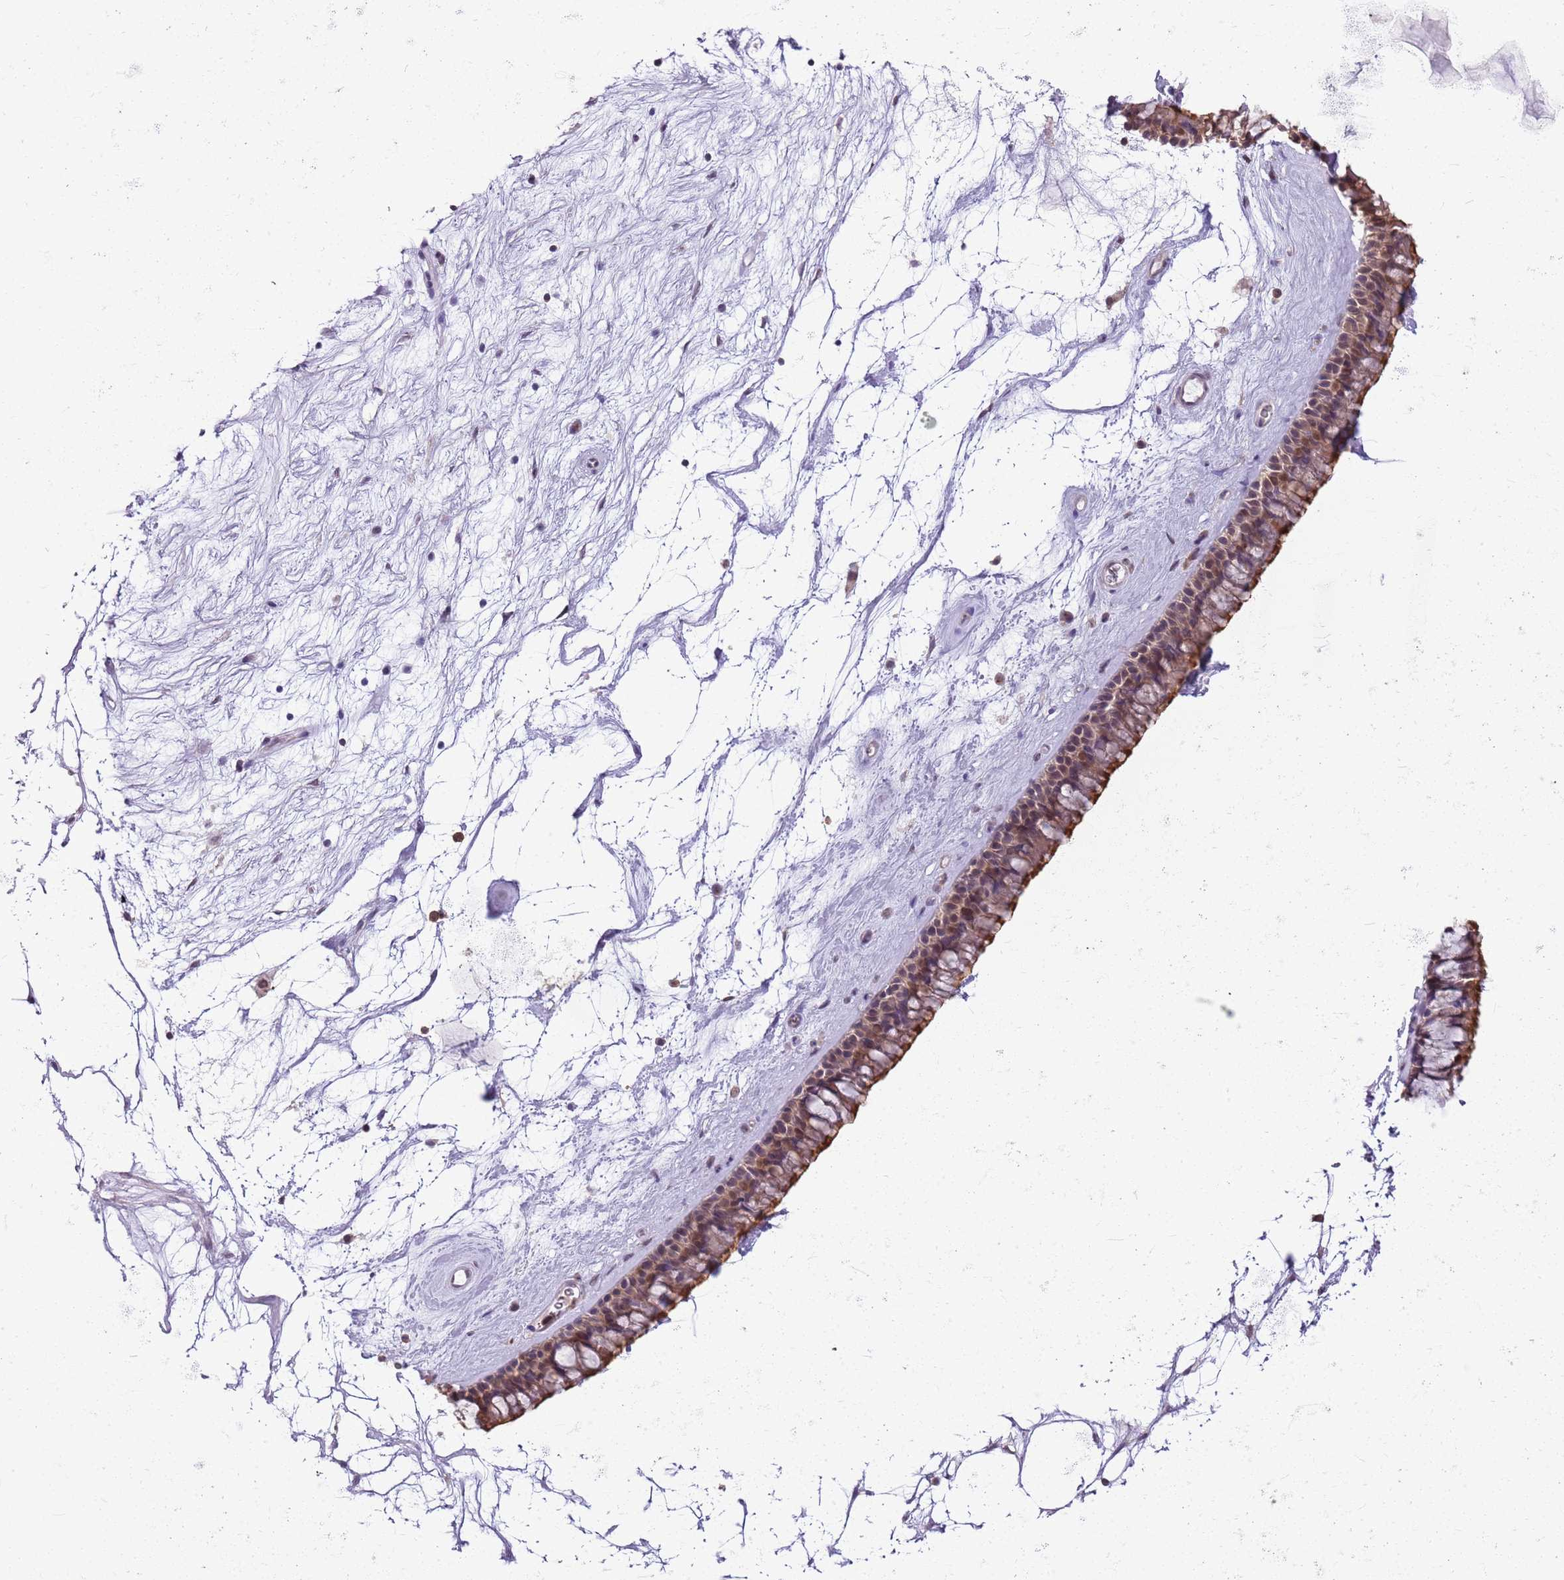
{"staining": {"intensity": "moderate", "quantity": ">75%", "location": "cytoplasmic/membranous,nuclear"}, "tissue": "nasopharynx", "cell_type": "Respiratory epithelial cells", "image_type": "normal", "snomed": [{"axis": "morphology", "description": "Normal tissue, NOS"}, {"axis": "topography", "description": "Nasopharynx"}], "caption": "Immunohistochemistry (DAB) staining of unremarkable nasopharynx displays moderate cytoplasmic/membranous,nuclear protein positivity in about >75% of respiratory epithelial cells. The staining was performed using DAB (3,3'-diaminobenzidine) to visualize the protein expression in brown, while the nuclei were stained in blue with hematoxylin (Magnification: 20x).", "gene": "DHX32", "patient": {"sex": "male", "age": 64}}